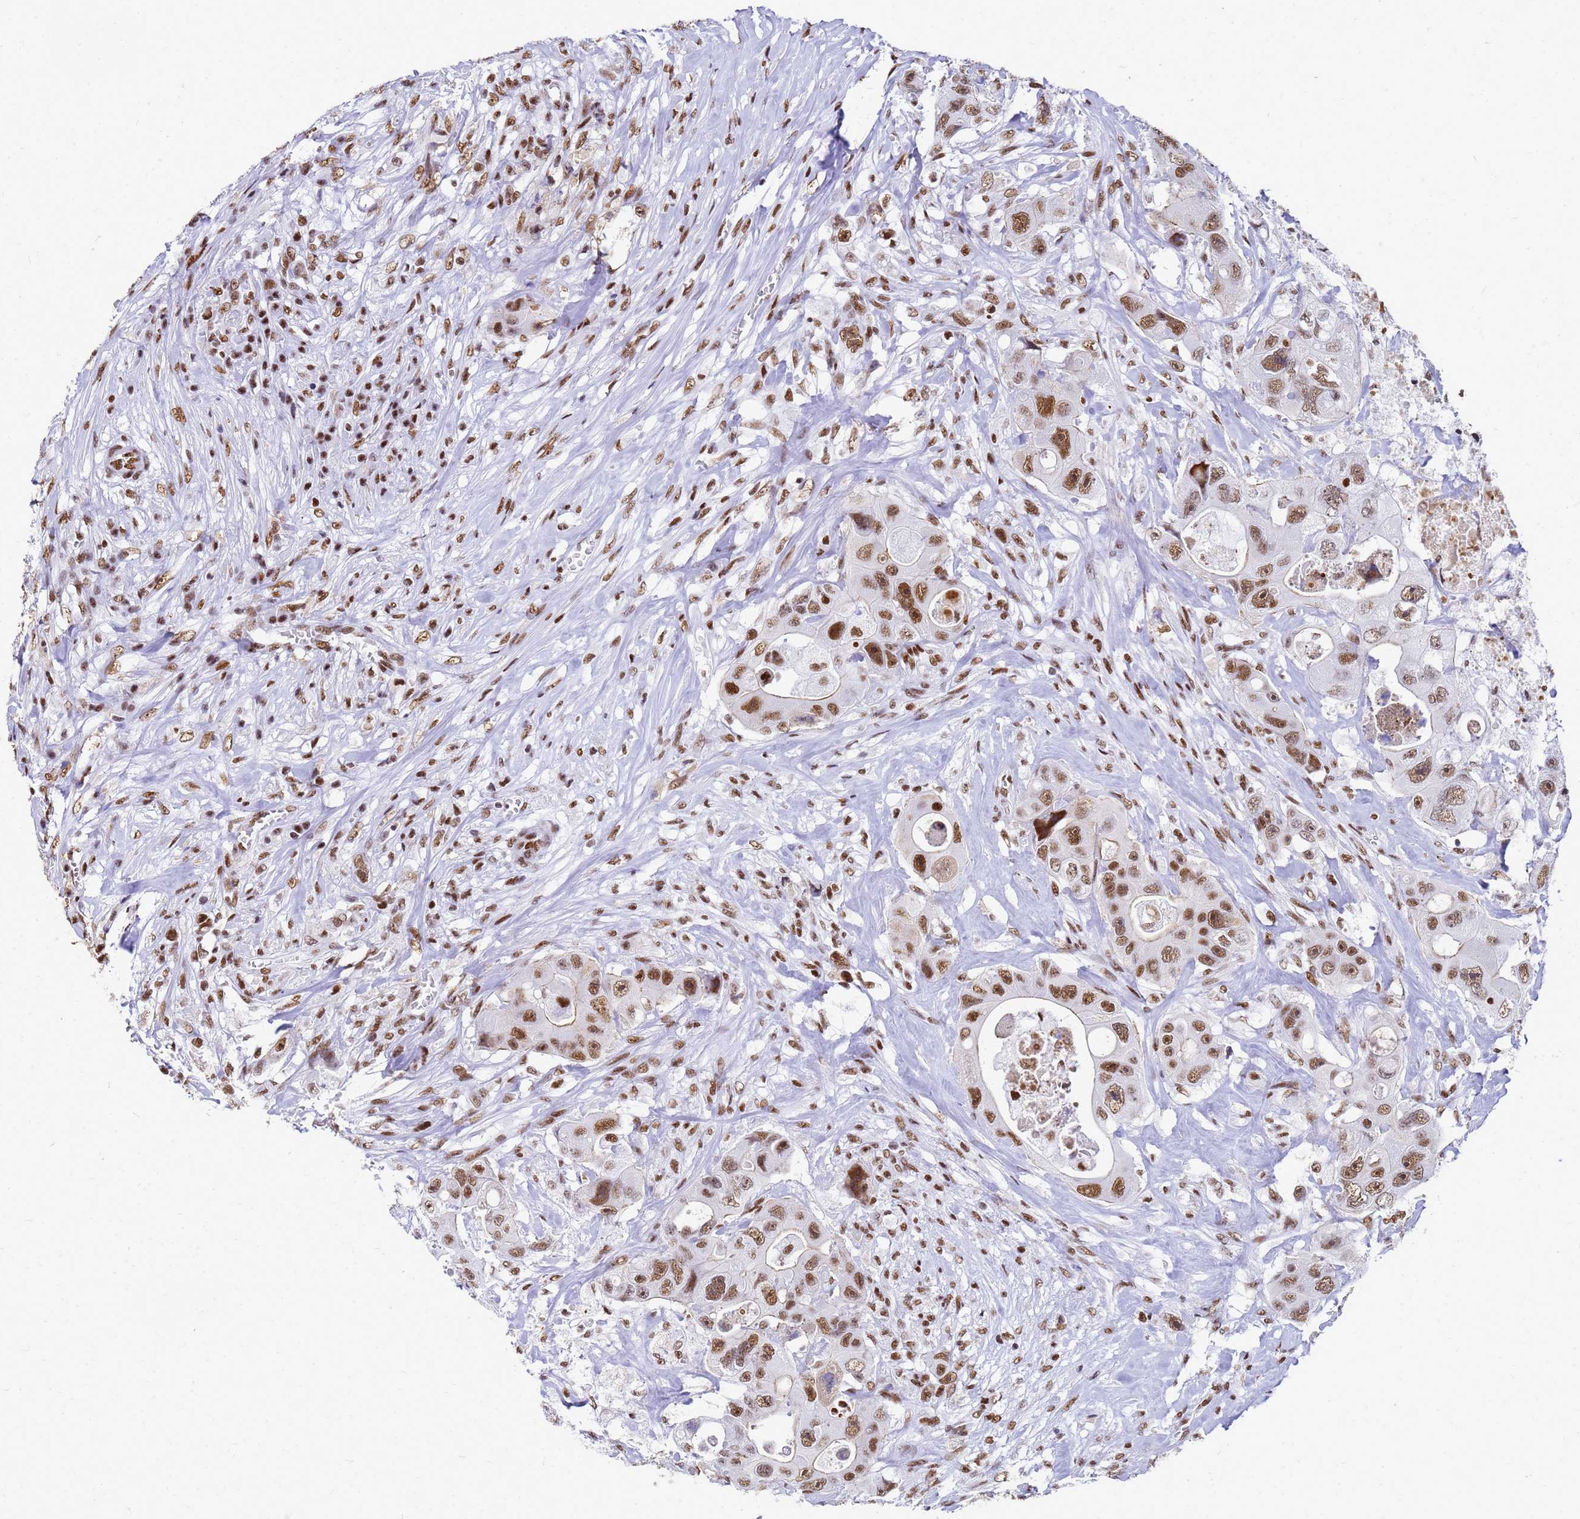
{"staining": {"intensity": "moderate", "quantity": ">75%", "location": "nuclear"}, "tissue": "colorectal cancer", "cell_type": "Tumor cells", "image_type": "cancer", "snomed": [{"axis": "morphology", "description": "Adenocarcinoma, NOS"}, {"axis": "topography", "description": "Colon"}], "caption": "Immunohistochemistry (IHC) histopathology image of adenocarcinoma (colorectal) stained for a protein (brown), which displays medium levels of moderate nuclear staining in approximately >75% of tumor cells.", "gene": "SART3", "patient": {"sex": "female", "age": 46}}